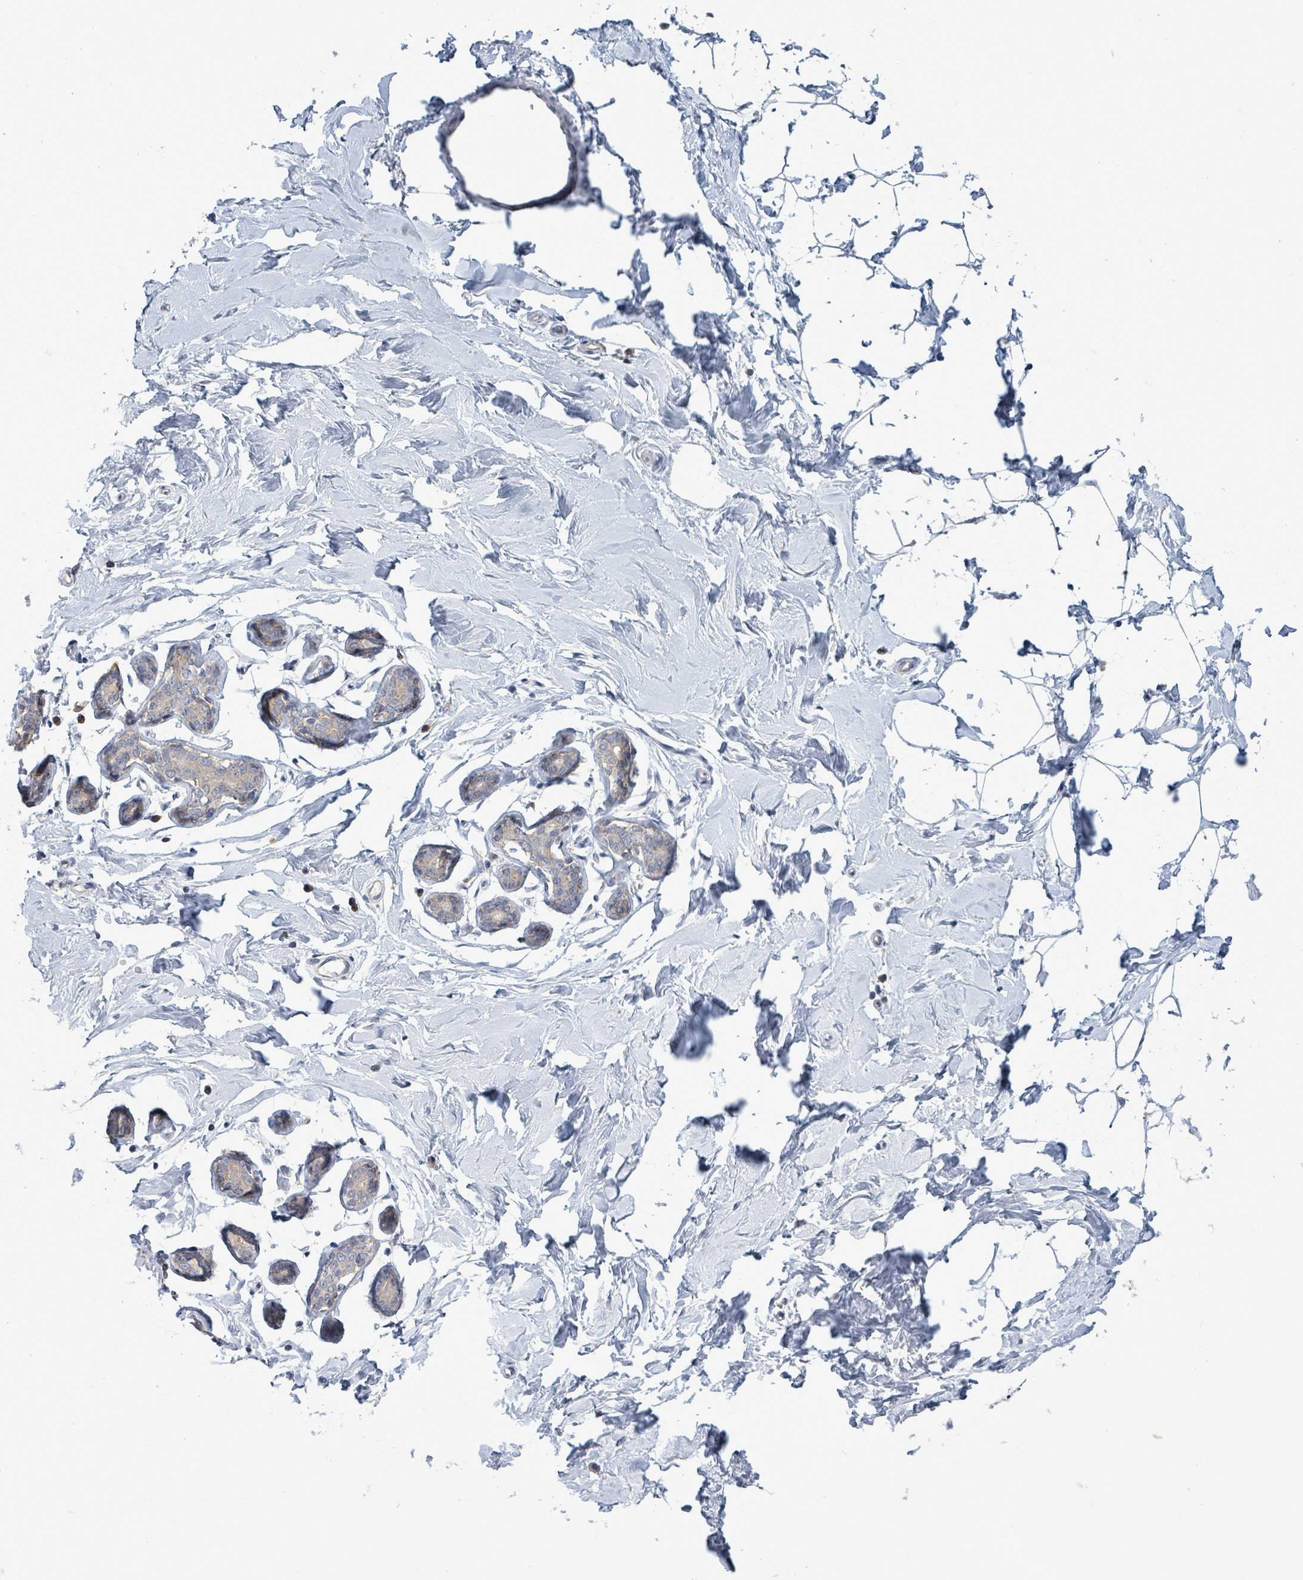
{"staining": {"intensity": "negative", "quantity": "none", "location": "none"}, "tissue": "breast", "cell_type": "Adipocytes", "image_type": "normal", "snomed": [{"axis": "morphology", "description": "Normal tissue, NOS"}, {"axis": "topography", "description": "Breast"}], "caption": "Immunohistochemistry (IHC) image of unremarkable breast: breast stained with DAB displays no significant protein staining in adipocytes.", "gene": "ATP13A1", "patient": {"sex": "female", "age": 23}}